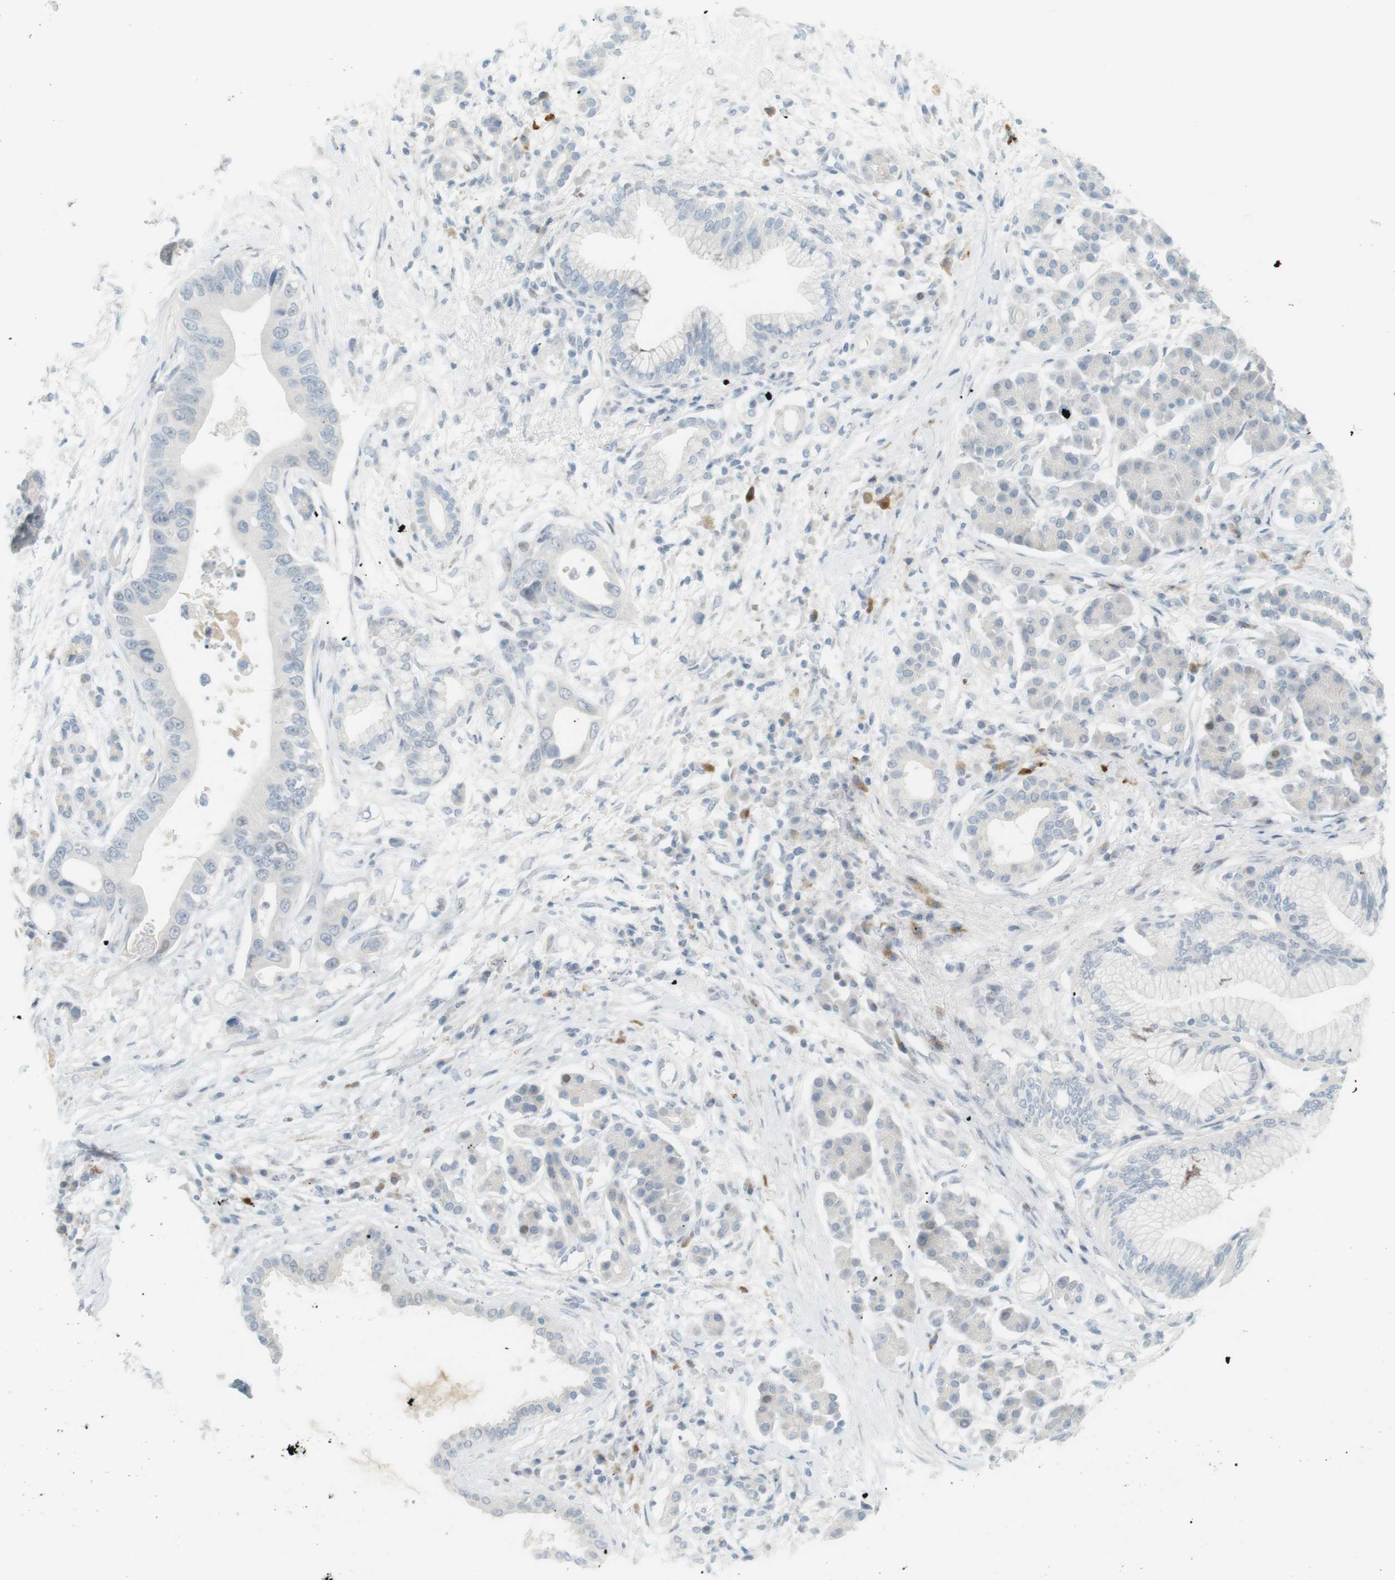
{"staining": {"intensity": "negative", "quantity": "none", "location": "none"}, "tissue": "pancreatic cancer", "cell_type": "Tumor cells", "image_type": "cancer", "snomed": [{"axis": "morphology", "description": "Adenocarcinoma, NOS"}, {"axis": "topography", "description": "Pancreas"}], "caption": "Pancreatic cancer (adenocarcinoma) was stained to show a protein in brown. There is no significant staining in tumor cells.", "gene": "DMC1", "patient": {"sex": "male", "age": 77}}